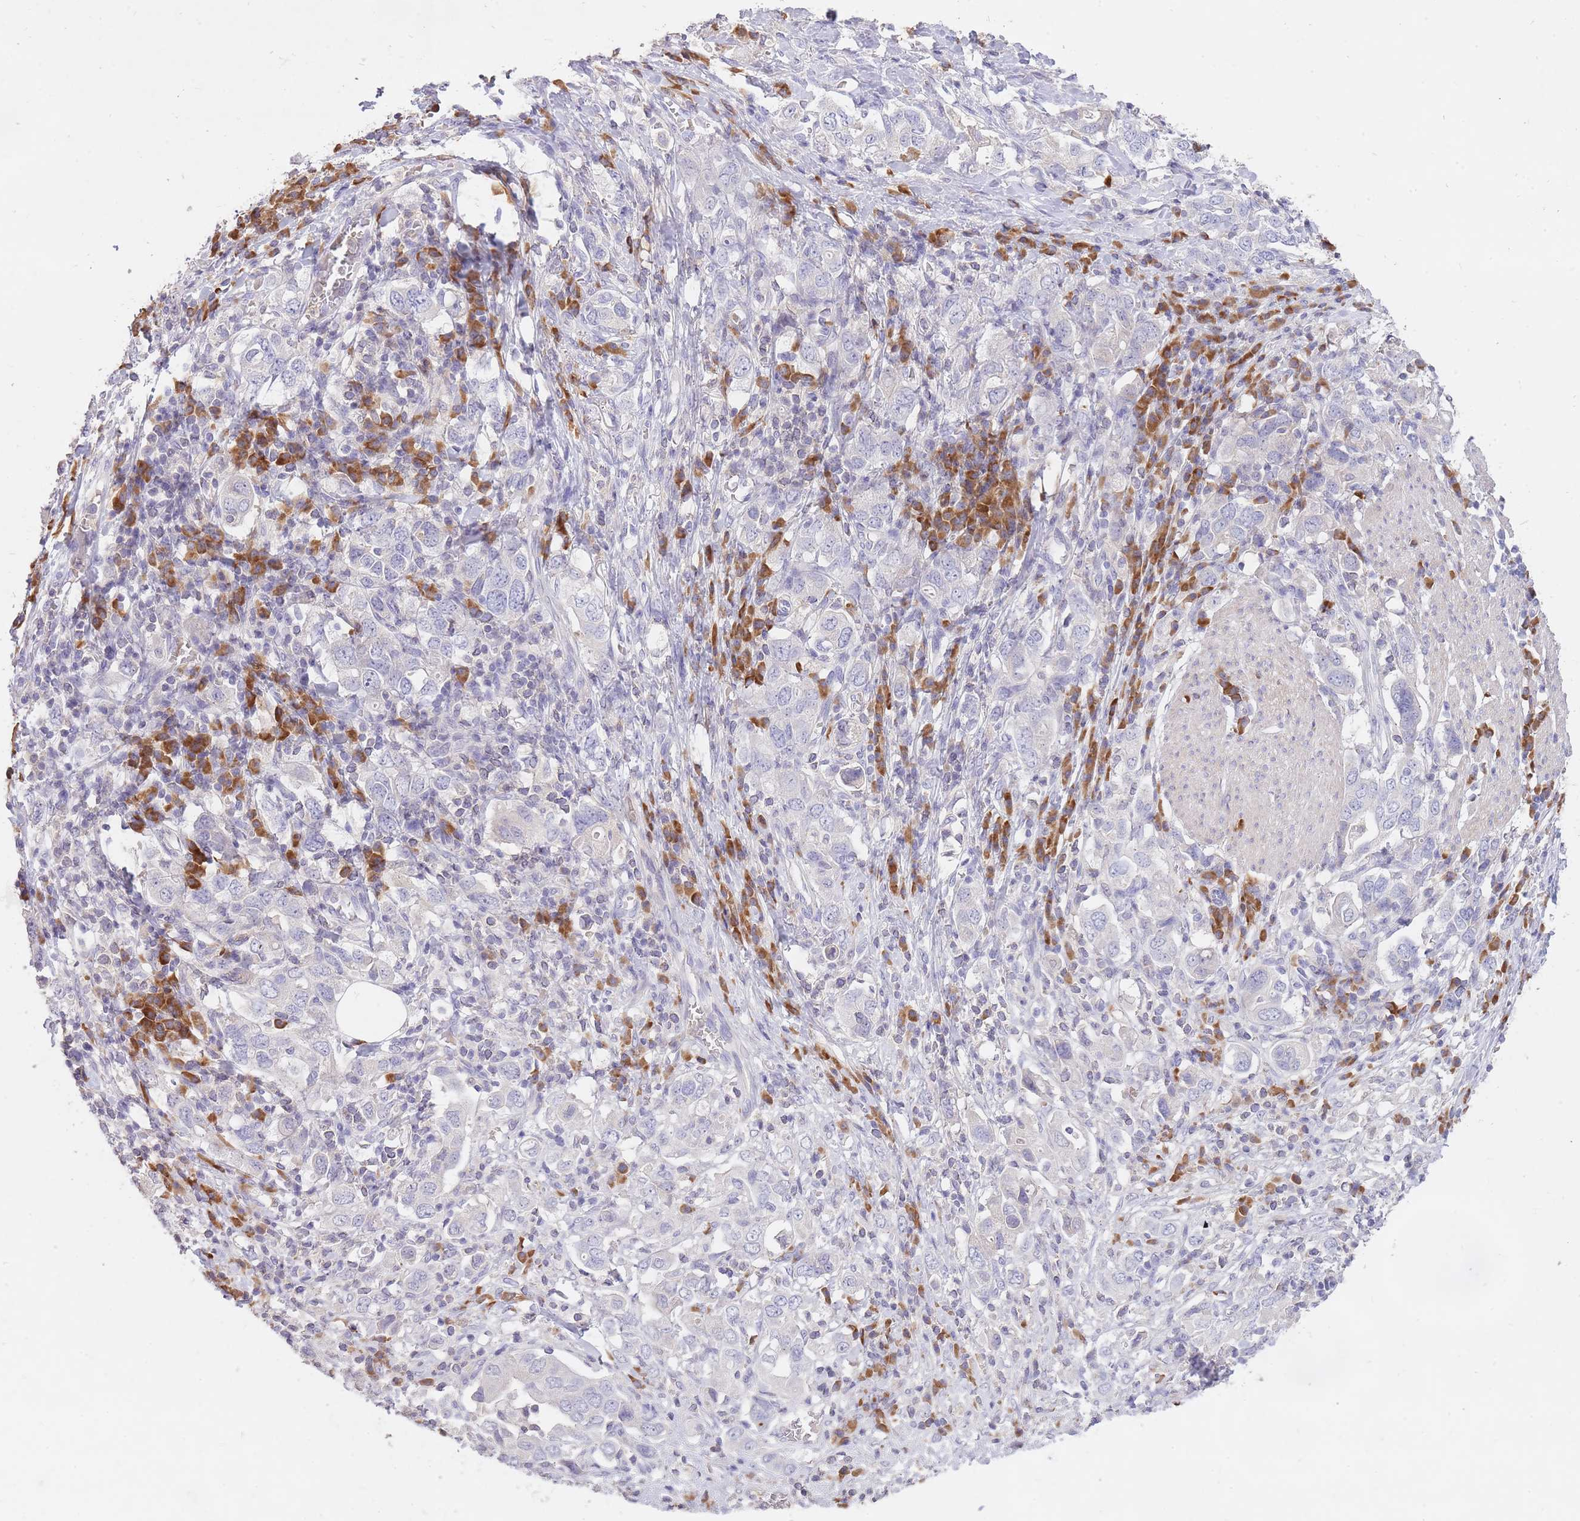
{"staining": {"intensity": "negative", "quantity": "none", "location": "none"}, "tissue": "stomach cancer", "cell_type": "Tumor cells", "image_type": "cancer", "snomed": [{"axis": "morphology", "description": "Adenocarcinoma, NOS"}, {"axis": "topography", "description": "Stomach, upper"}, {"axis": "topography", "description": "Stomach"}], "caption": "Adenocarcinoma (stomach) was stained to show a protein in brown. There is no significant expression in tumor cells.", "gene": "FRG2C", "patient": {"sex": "male", "age": 62}}